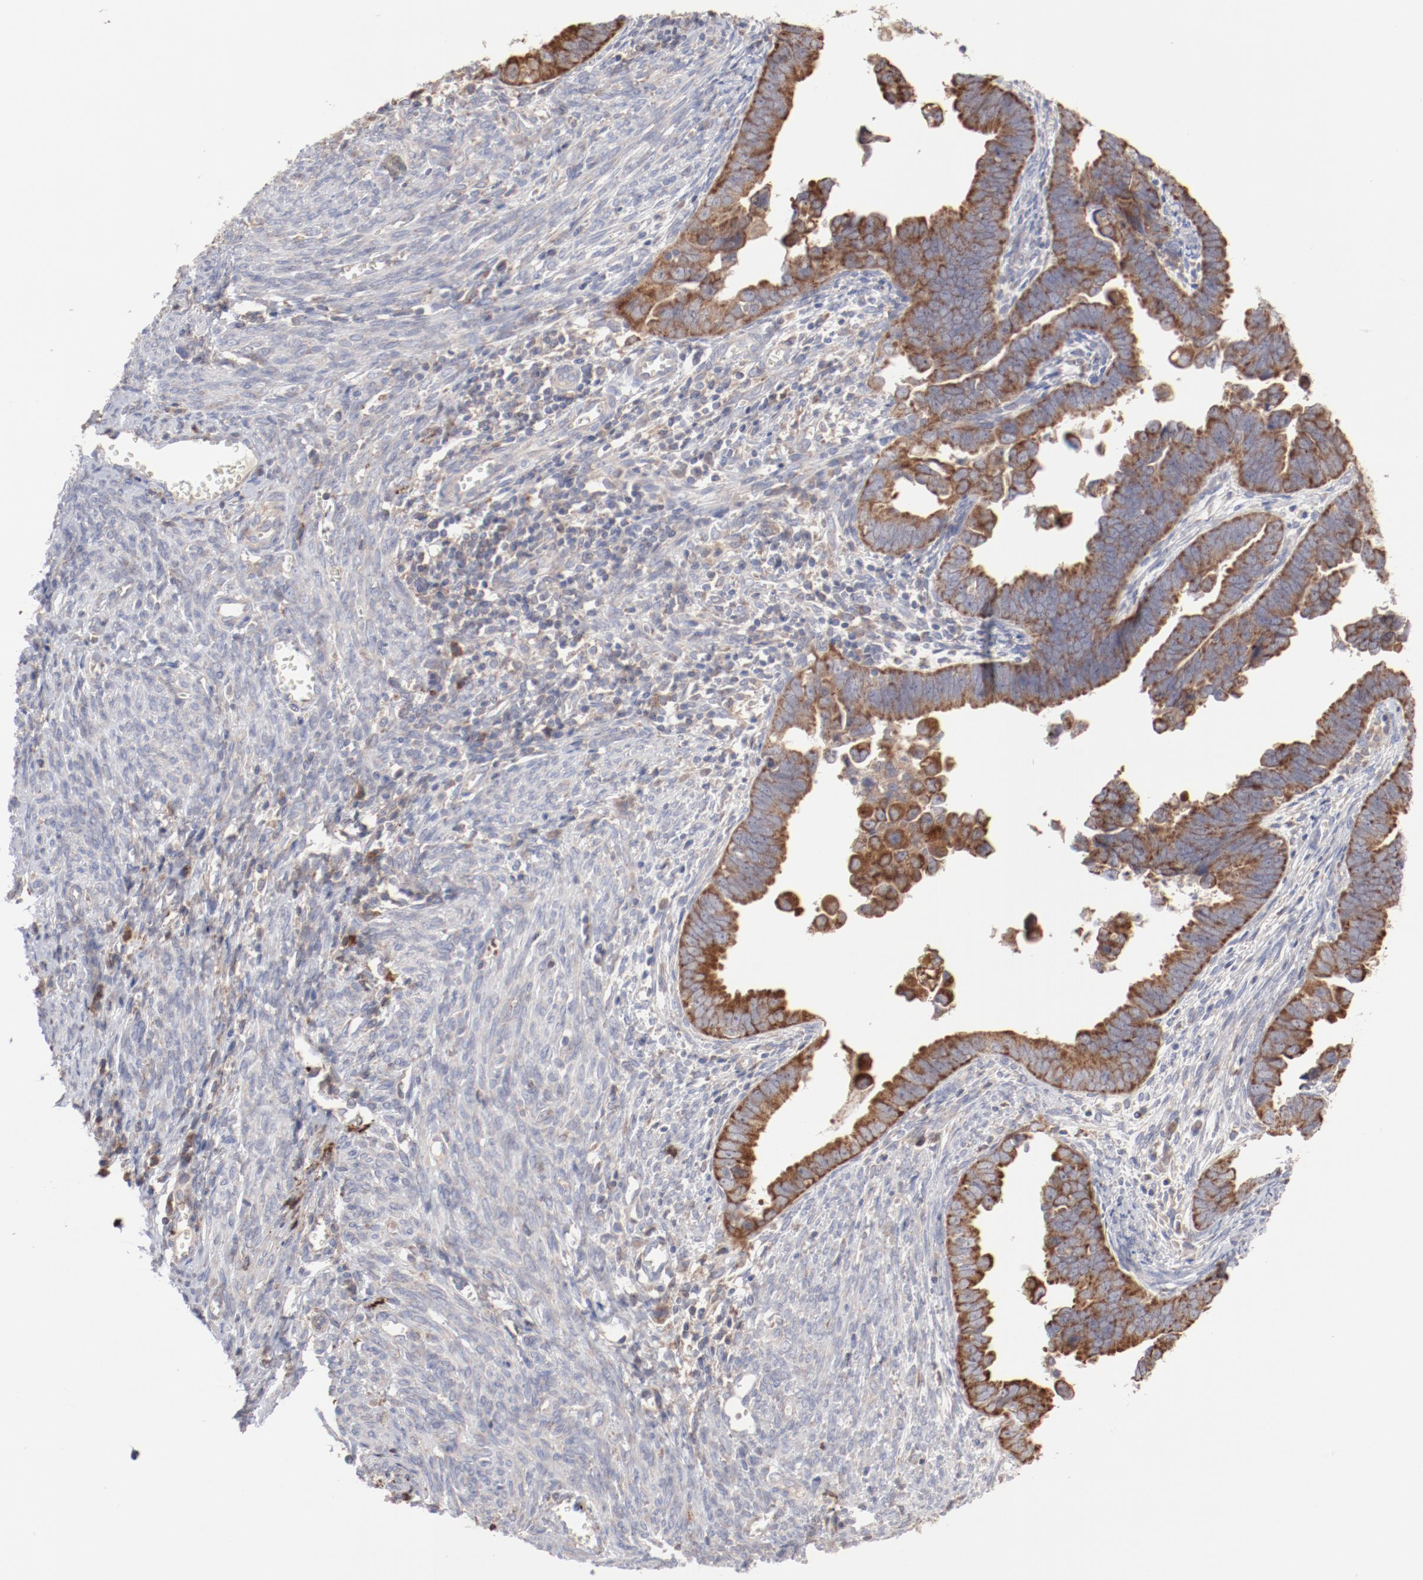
{"staining": {"intensity": "moderate", "quantity": ">75%", "location": "cytoplasmic/membranous"}, "tissue": "endometrial cancer", "cell_type": "Tumor cells", "image_type": "cancer", "snomed": [{"axis": "morphology", "description": "Adenocarcinoma, NOS"}, {"axis": "topography", "description": "Endometrium"}], "caption": "Approximately >75% of tumor cells in human endometrial adenocarcinoma display moderate cytoplasmic/membranous protein staining as visualized by brown immunohistochemical staining.", "gene": "PPFIBP2", "patient": {"sex": "female", "age": 75}}